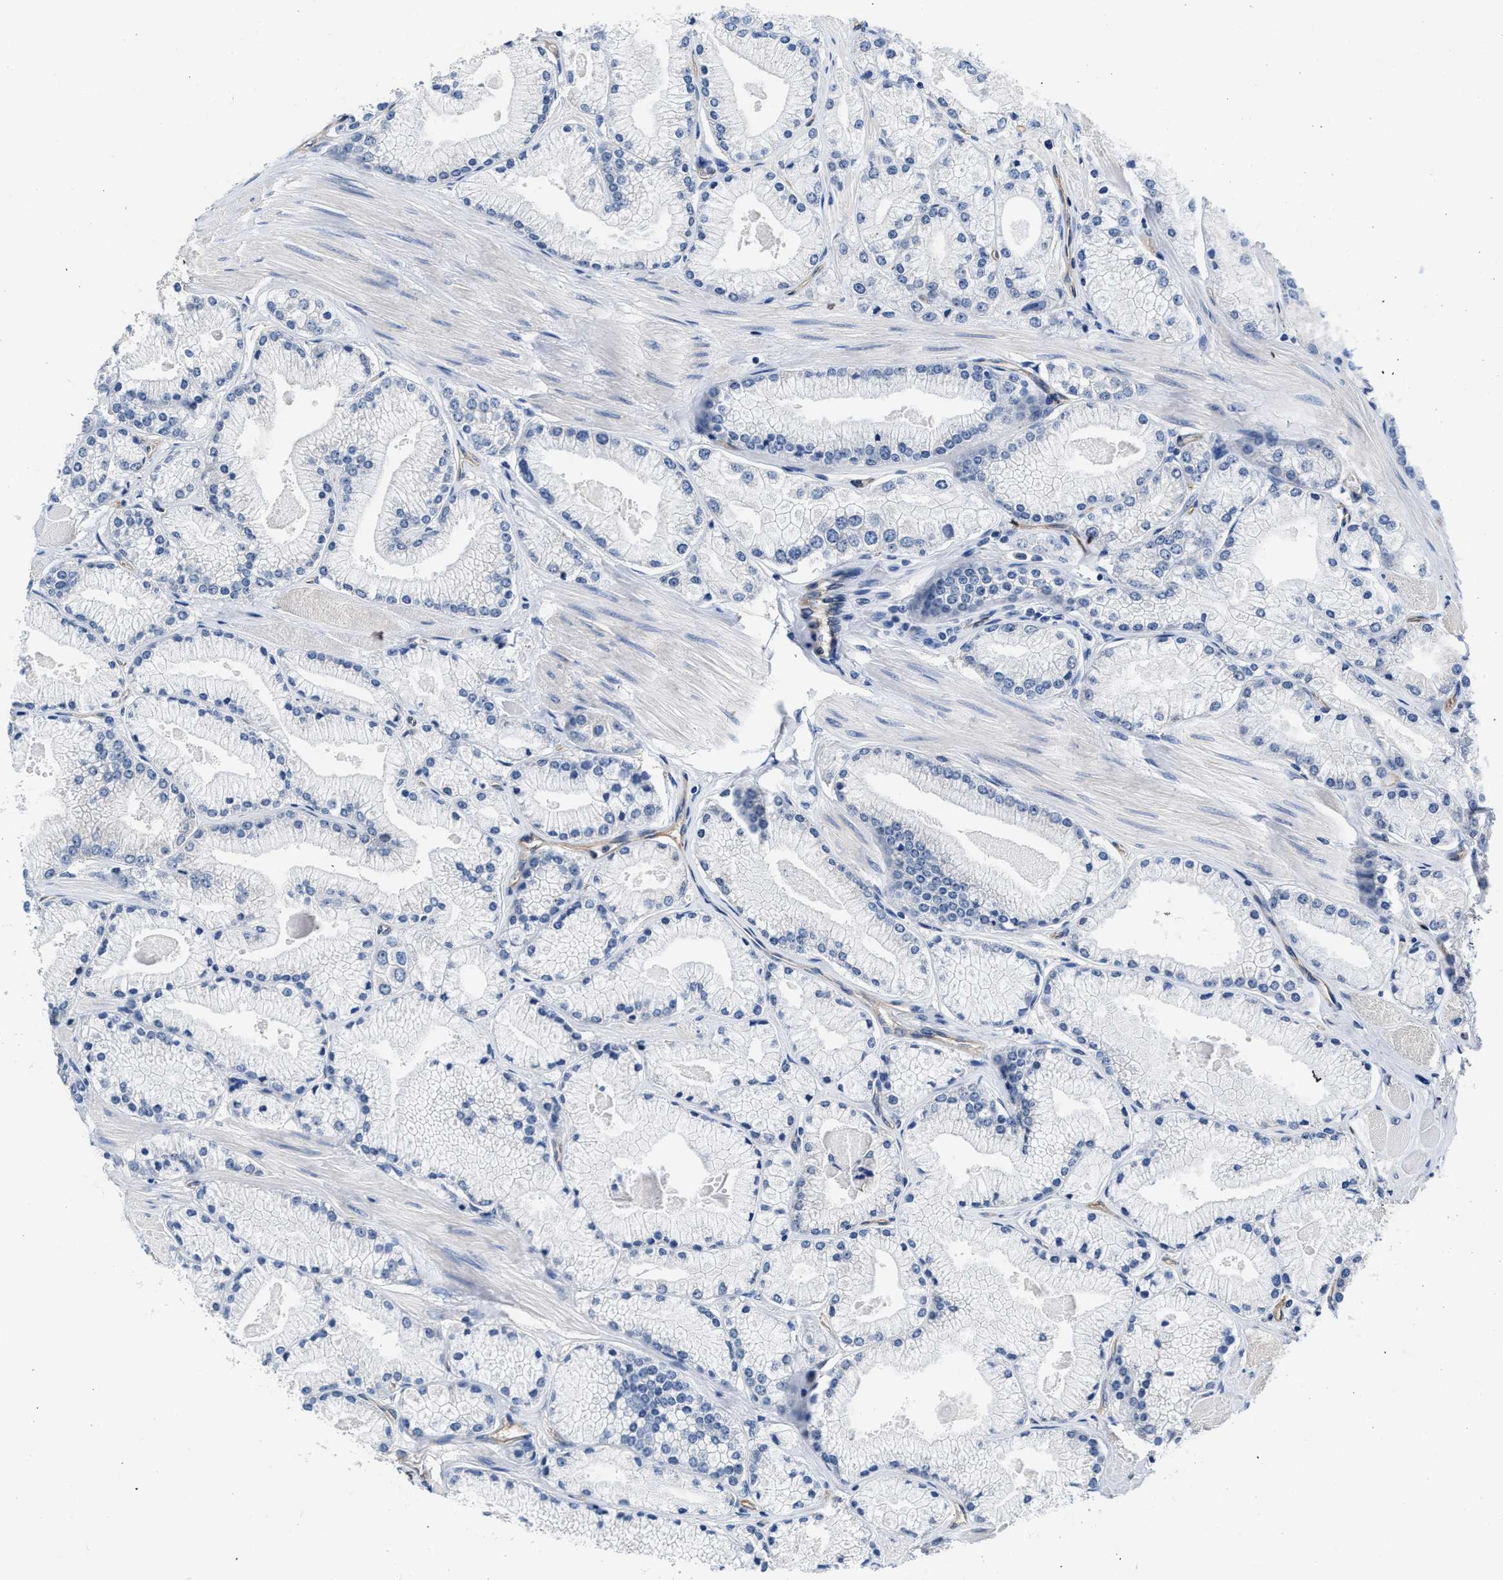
{"staining": {"intensity": "negative", "quantity": "none", "location": "none"}, "tissue": "prostate cancer", "cell_type": "Tumor cells", "image_type": "cancer", "snomed": [{"axis": "morphology", "description": "Adenocarcinoma, High grade"}, {"axis": "topography", "description": "Prostate"}], "caption": "Immunohistochemical staining of prostate cancer (high-grade adenocarcinoma) reveals no significant expression in tumor cells. The staining was performed using DAB (3,3'-diaminobenzidine) to visualize the protein expression in brown, while the nuclei were stained in blue with hematoxylin (Magnification: 20x).", "gene": "C22orf42", "patient": {"sex": "male", "age": 50}}